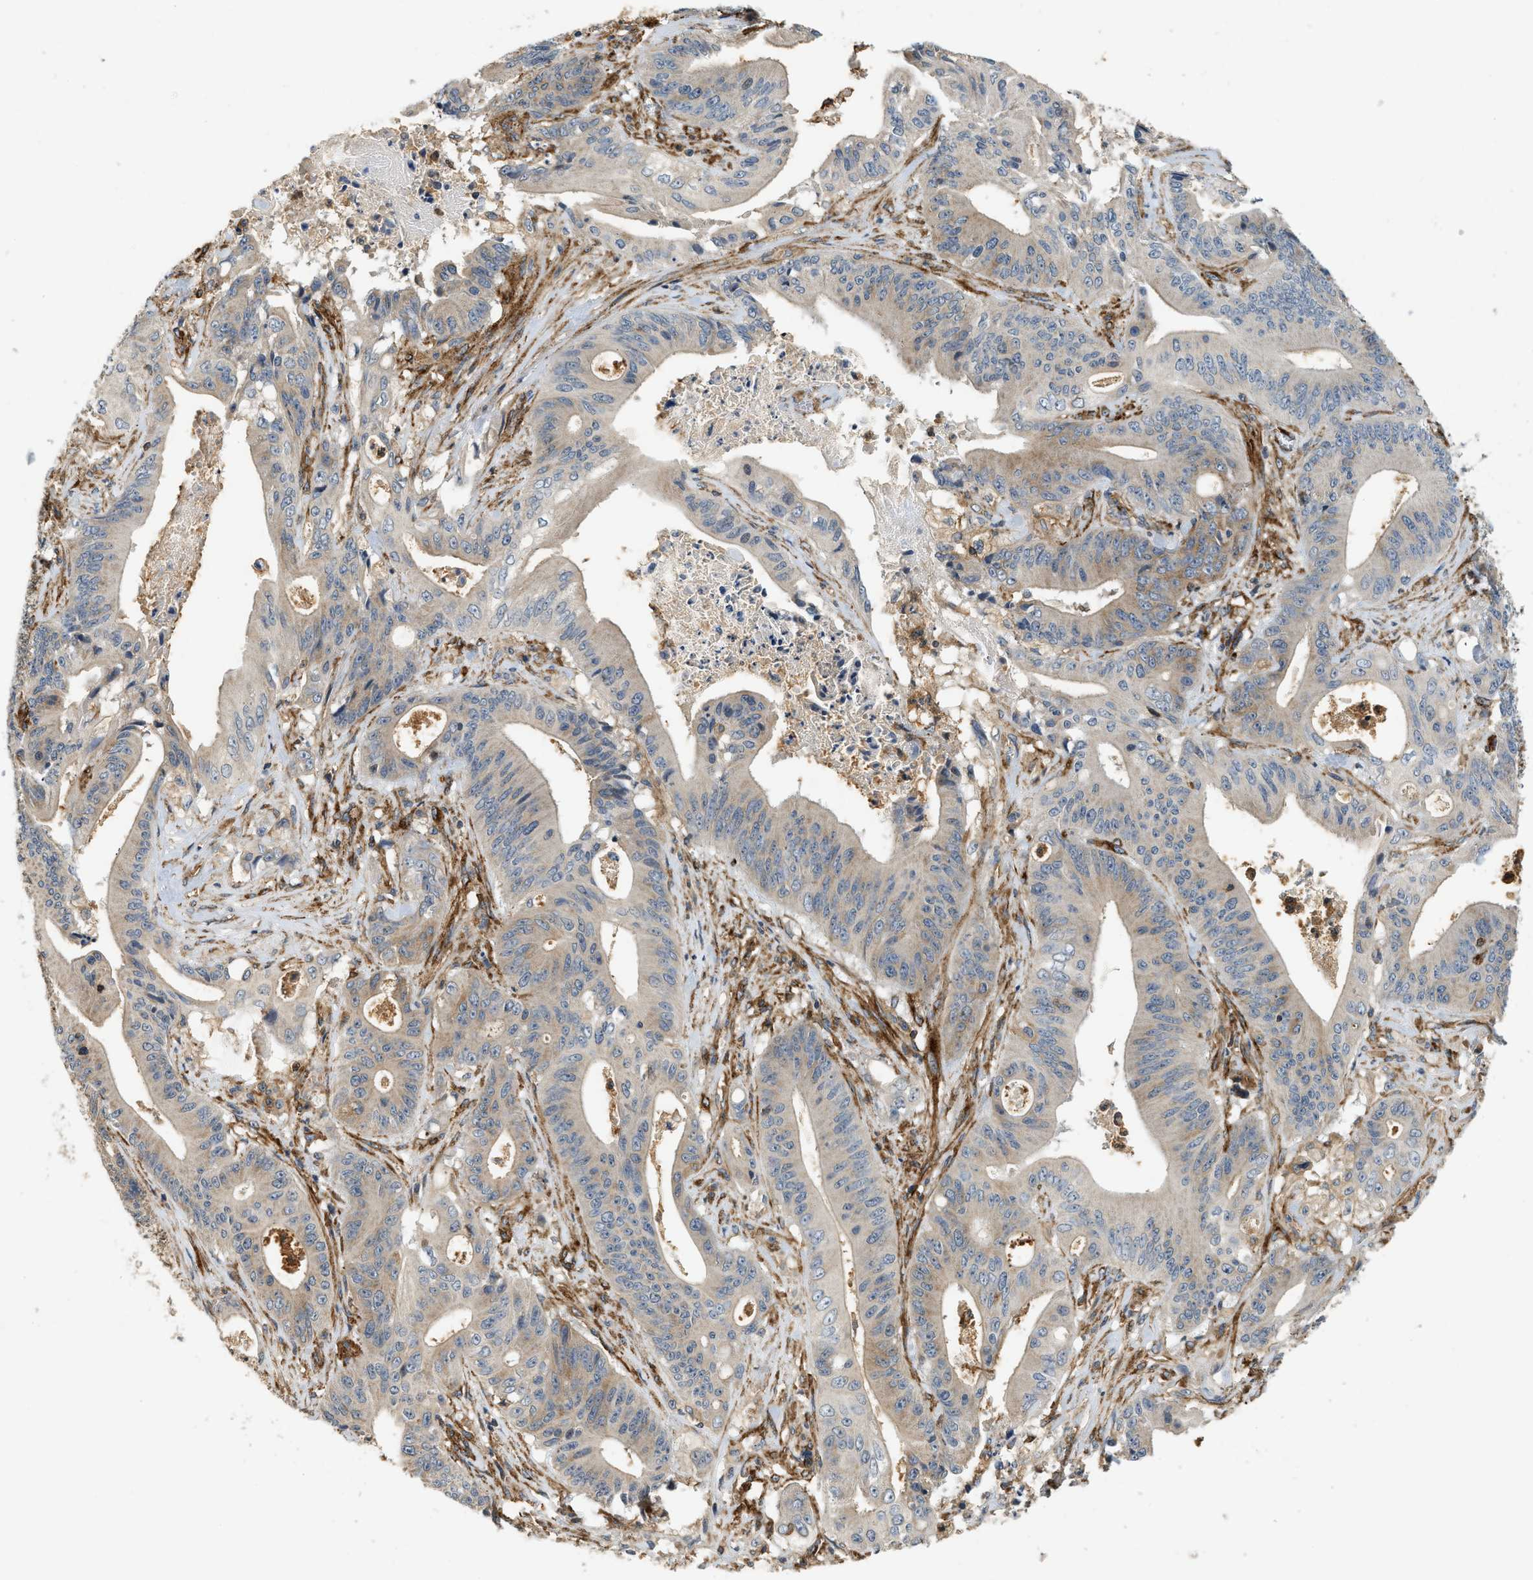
{"staining": {"intensity": "moderate", "quantity": "<25%", "location": "cytoplasmic/membranous"}, "tissue": "pancreatic cancer", "cell_type": "Tumor cells", "image_type": "cancer", "snomed": [{"axis": "morphology", "description": "Normal tissue, NOS"}, {"axis": "topography", "description": "Lymph node"}], "caption": "Moderate cytoplasmic/membranous protein positivity is seen in approximately <25% of tumor cells in pancreatic cancer.", "gene": "HIP1", "patient": {"sex": "male", "age": 62}}